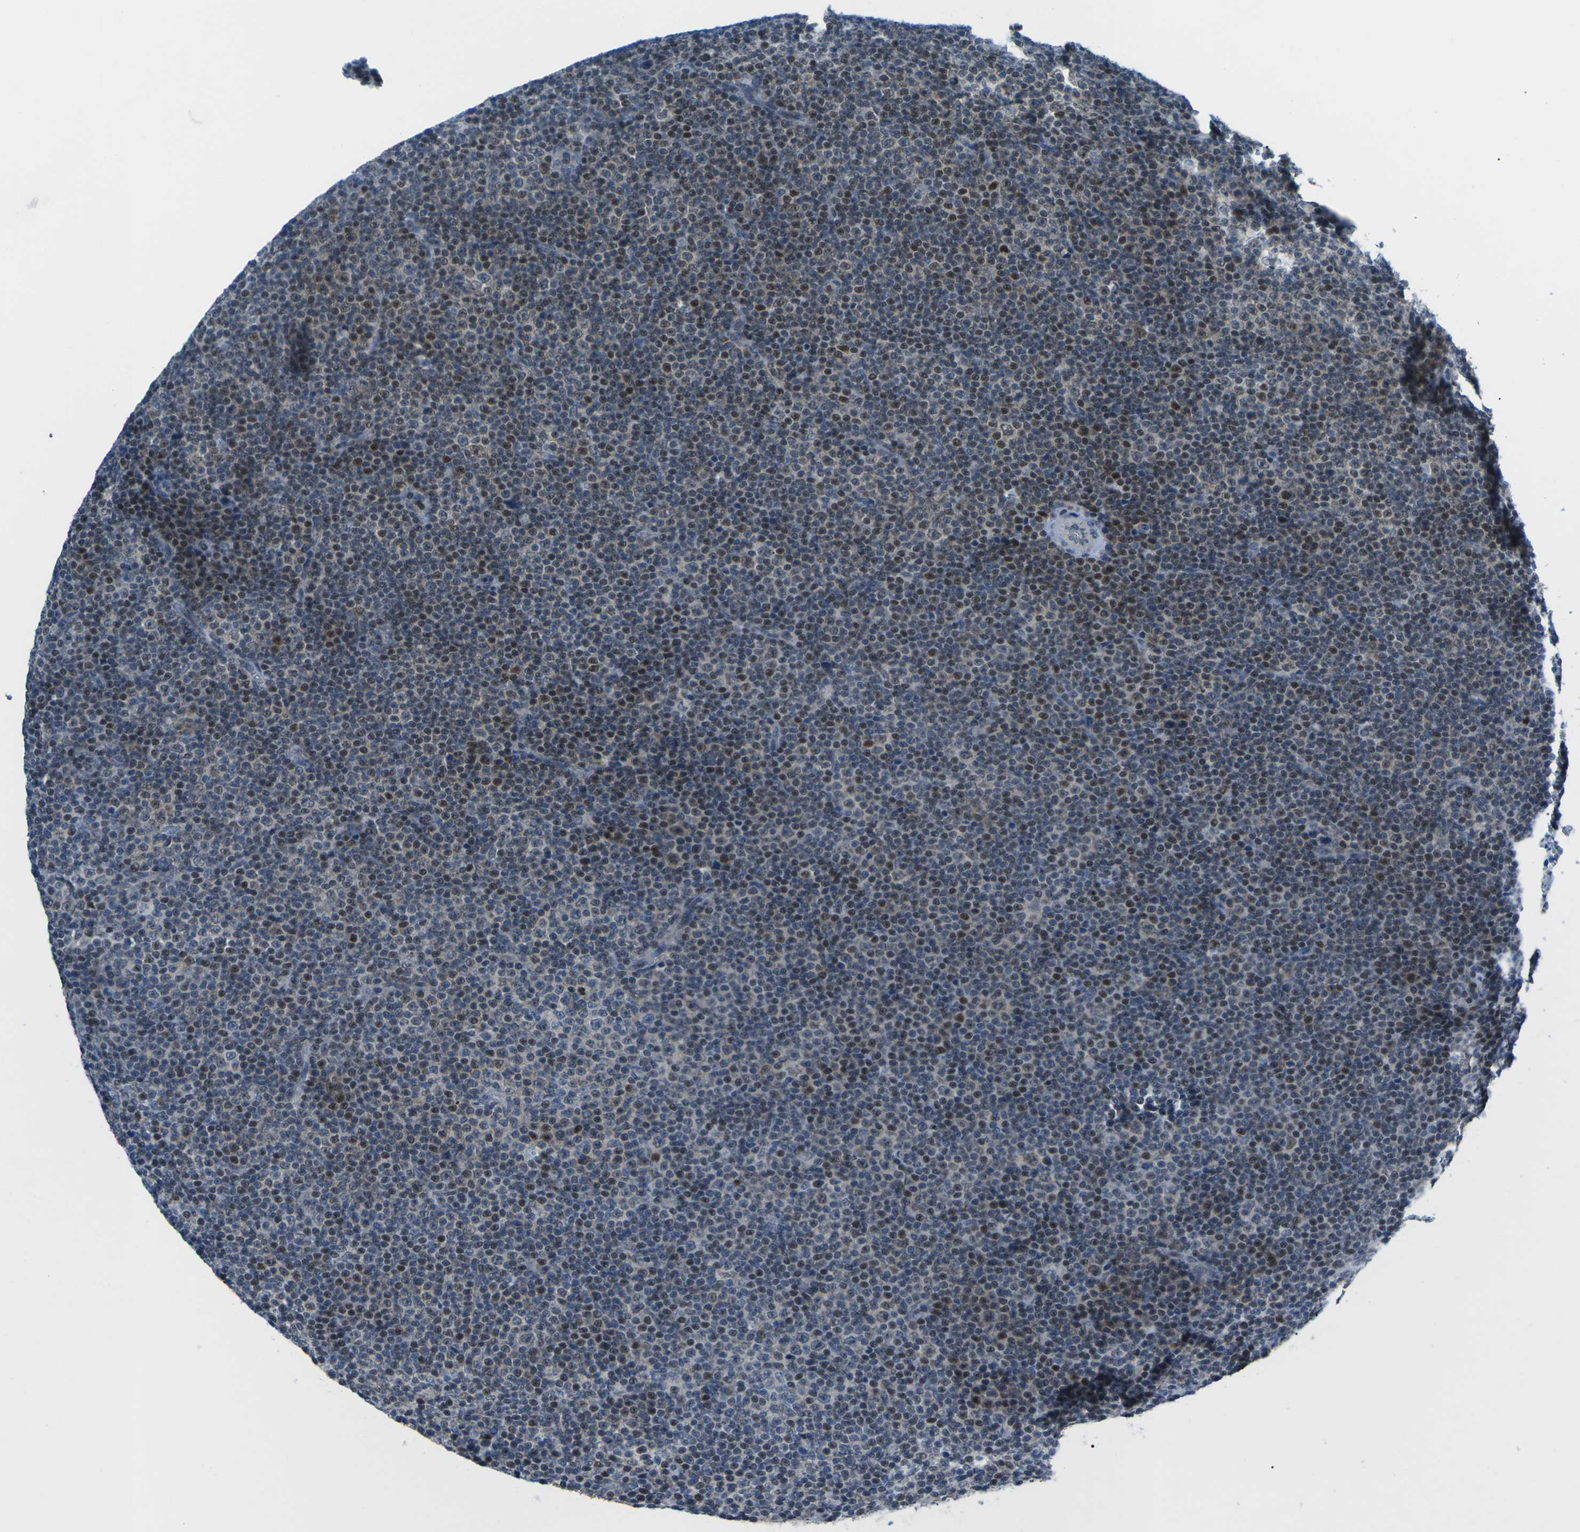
{"staining": {"intensity": "moderate", "quantity": "25%-75%", "location": "nuclear"}, "tissue": "lymphoma", "cell_type": "Tumor cells", "image_type": "cancer", "snomed": [{"axis": "morphology", "description": "Malignant lymphoma, non-Hodgkin's type, Low grade"}, {"axis": "topography", "description": "Lymph node"}], "caption": "Protein expression analysis of human malignant lymphoma, non-Hodgkin's type (low-grade) reveals moderate nuclear staining in about 25%-75% of tumor cells.", "gene": "MBNL1", "patient": {"sex": "female", "age": 67}}